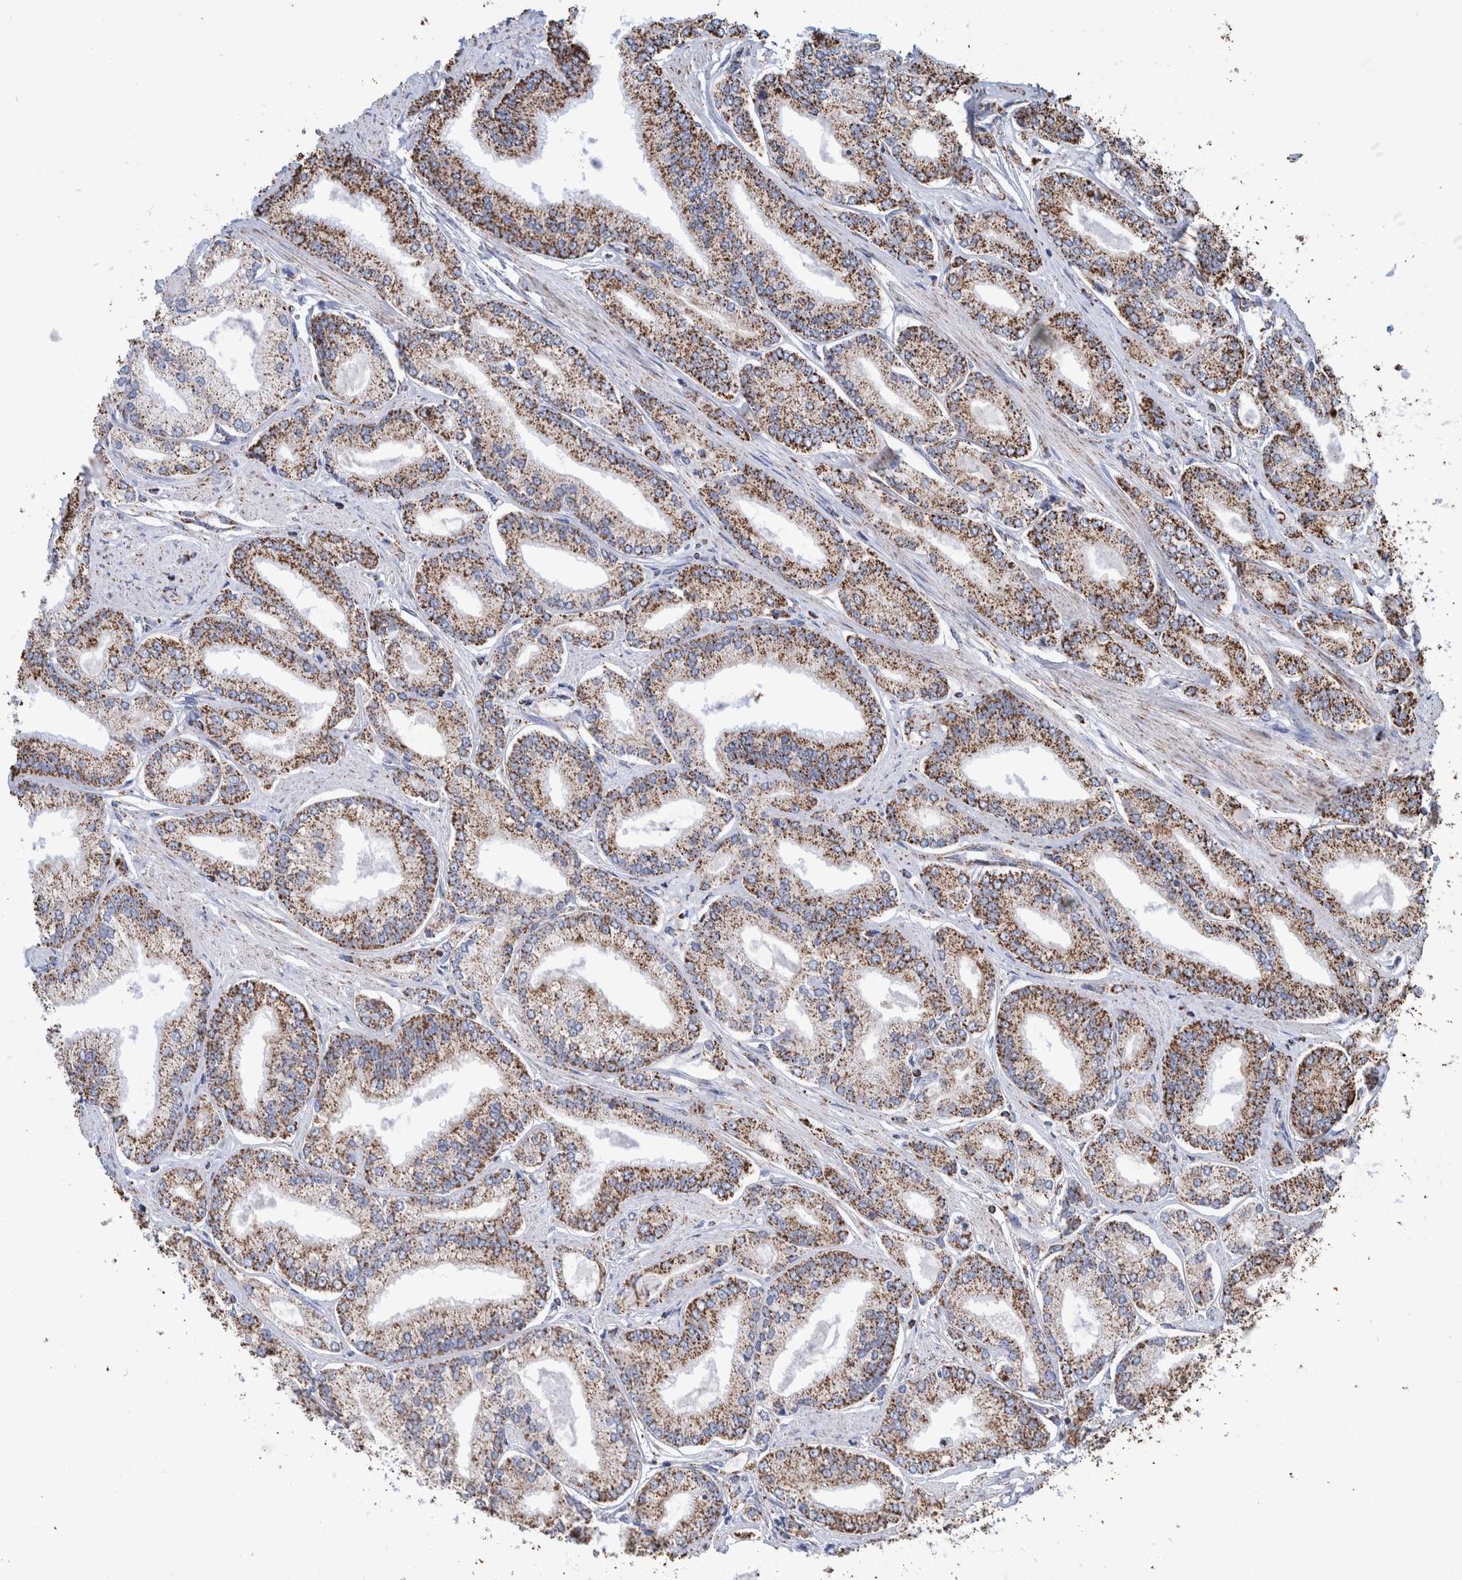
{"staining": {"intensity": "strong", "quantity": ">75%", "location": "cytoplasmic/membranous"}, "tissue": "prostate cancer", "cell_type": "Tumor cells", "image_type": "cancer", "snomed": [{"axis": "morphology", "description": "Adenocarcinoma, Low grade"}, {"axis": "topography", "description": "Prostate"}], "caption": "Prostate cancer stained with a protein marker exhibits strong staining in tumor cells.", "gene": "VPS26C", "patient": {"sex": "male", "age": 52}}